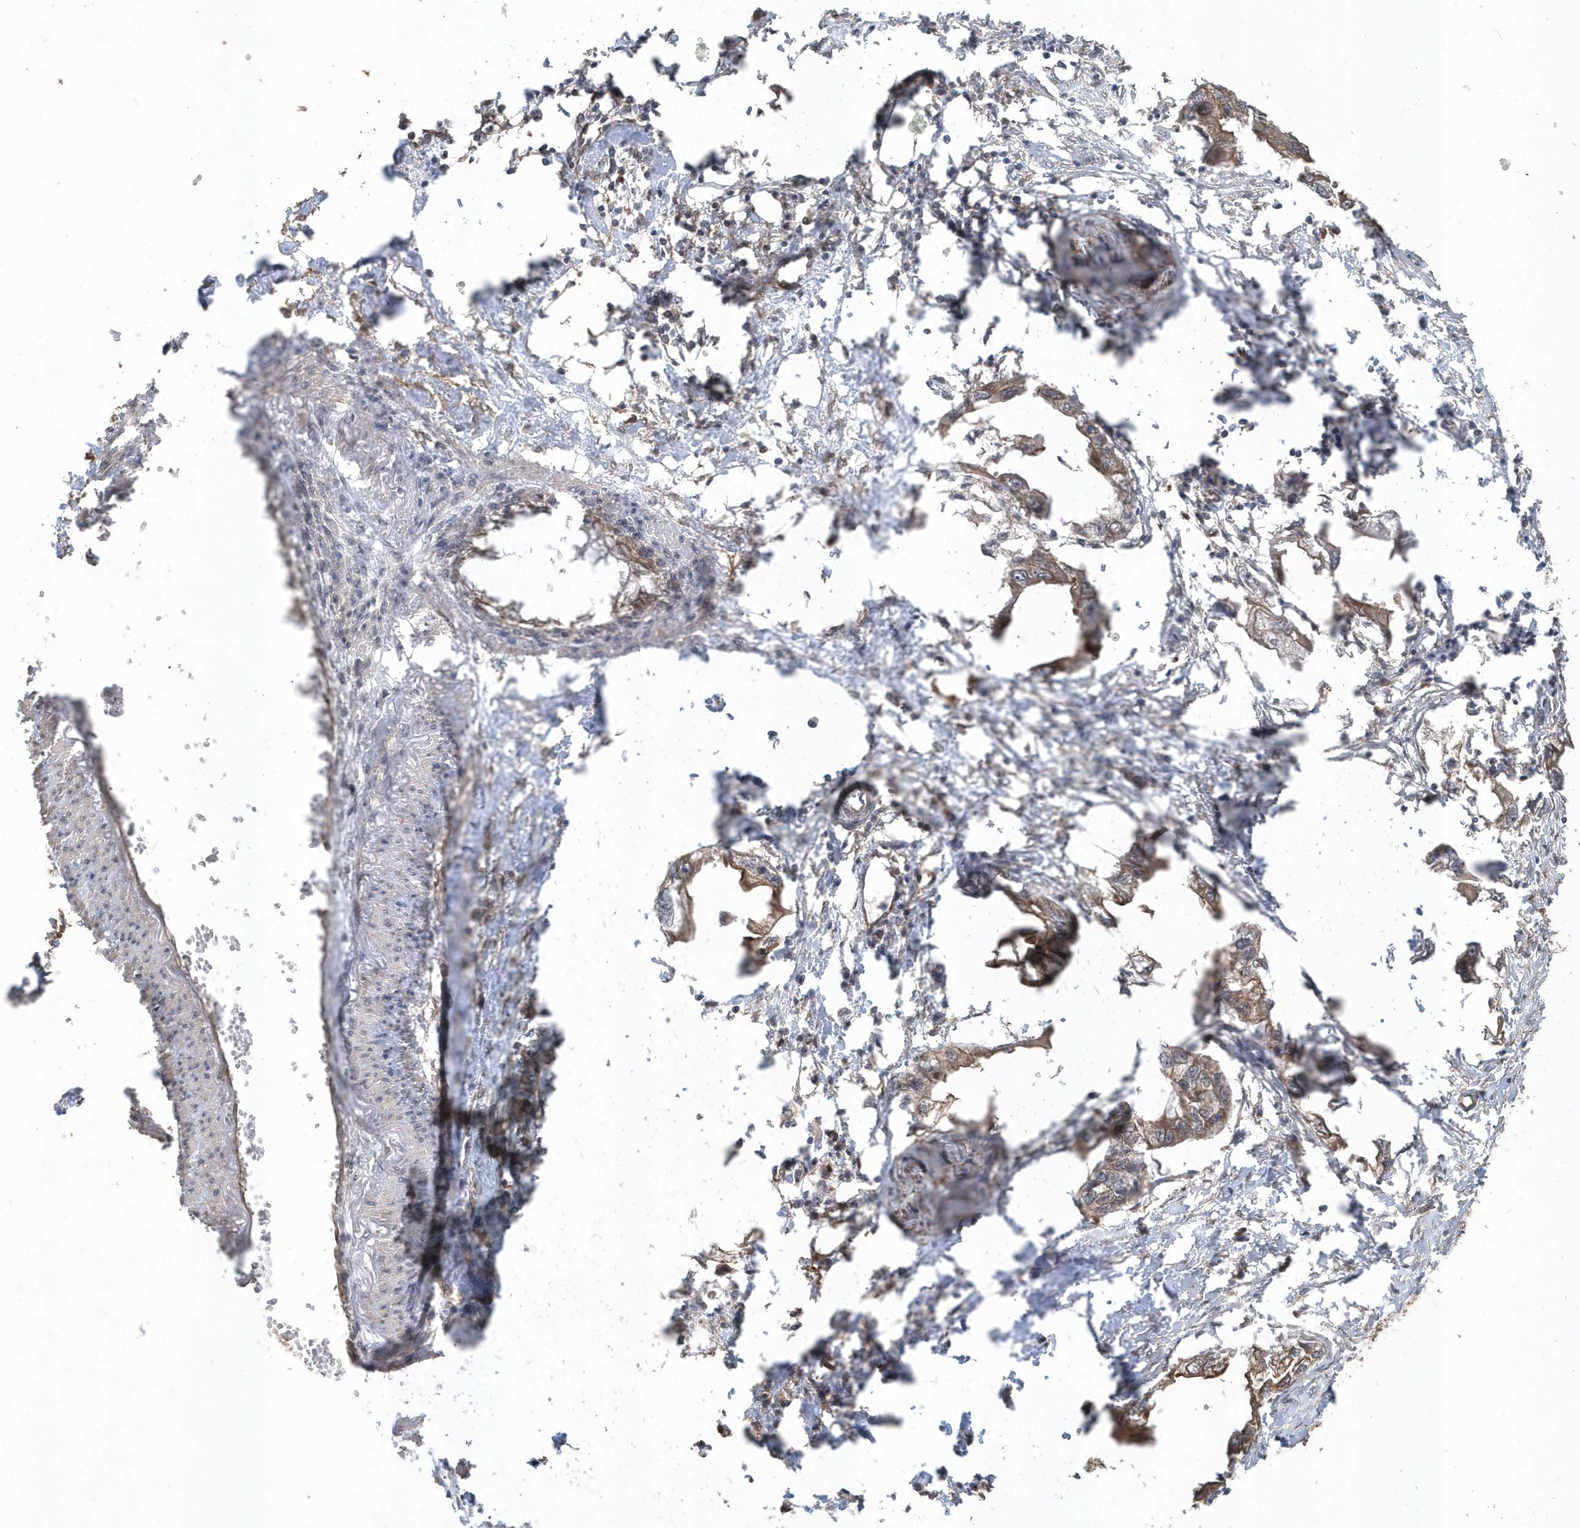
{"staining": {"intensity": "moderate", "quantity": ">75%", "location": "cytoplasmic/membranous"}, "tissue": "endometrial cancer", "cell_type": "Tumor cells", "image_type": "cancer", "snomed": [{"axis": "morphology", "description": "Adenocarcinoma, NOS"}, {"axis": "morphology", "description": "Adenocarcinoma, metastatic, NOS"}, {"axis": "topography", "description": "Adipose tissue"}, {"axis": "topography", "description": "Endometrium"}], "caption": "Tumor cells show medium levels of moderate cytoplasmic/membranous expression in about >75% of cells in endometrial metastatic adenocarcinoma.", "gene": "HERPUD1", "patient": {"sex": "female", "age": 67}}